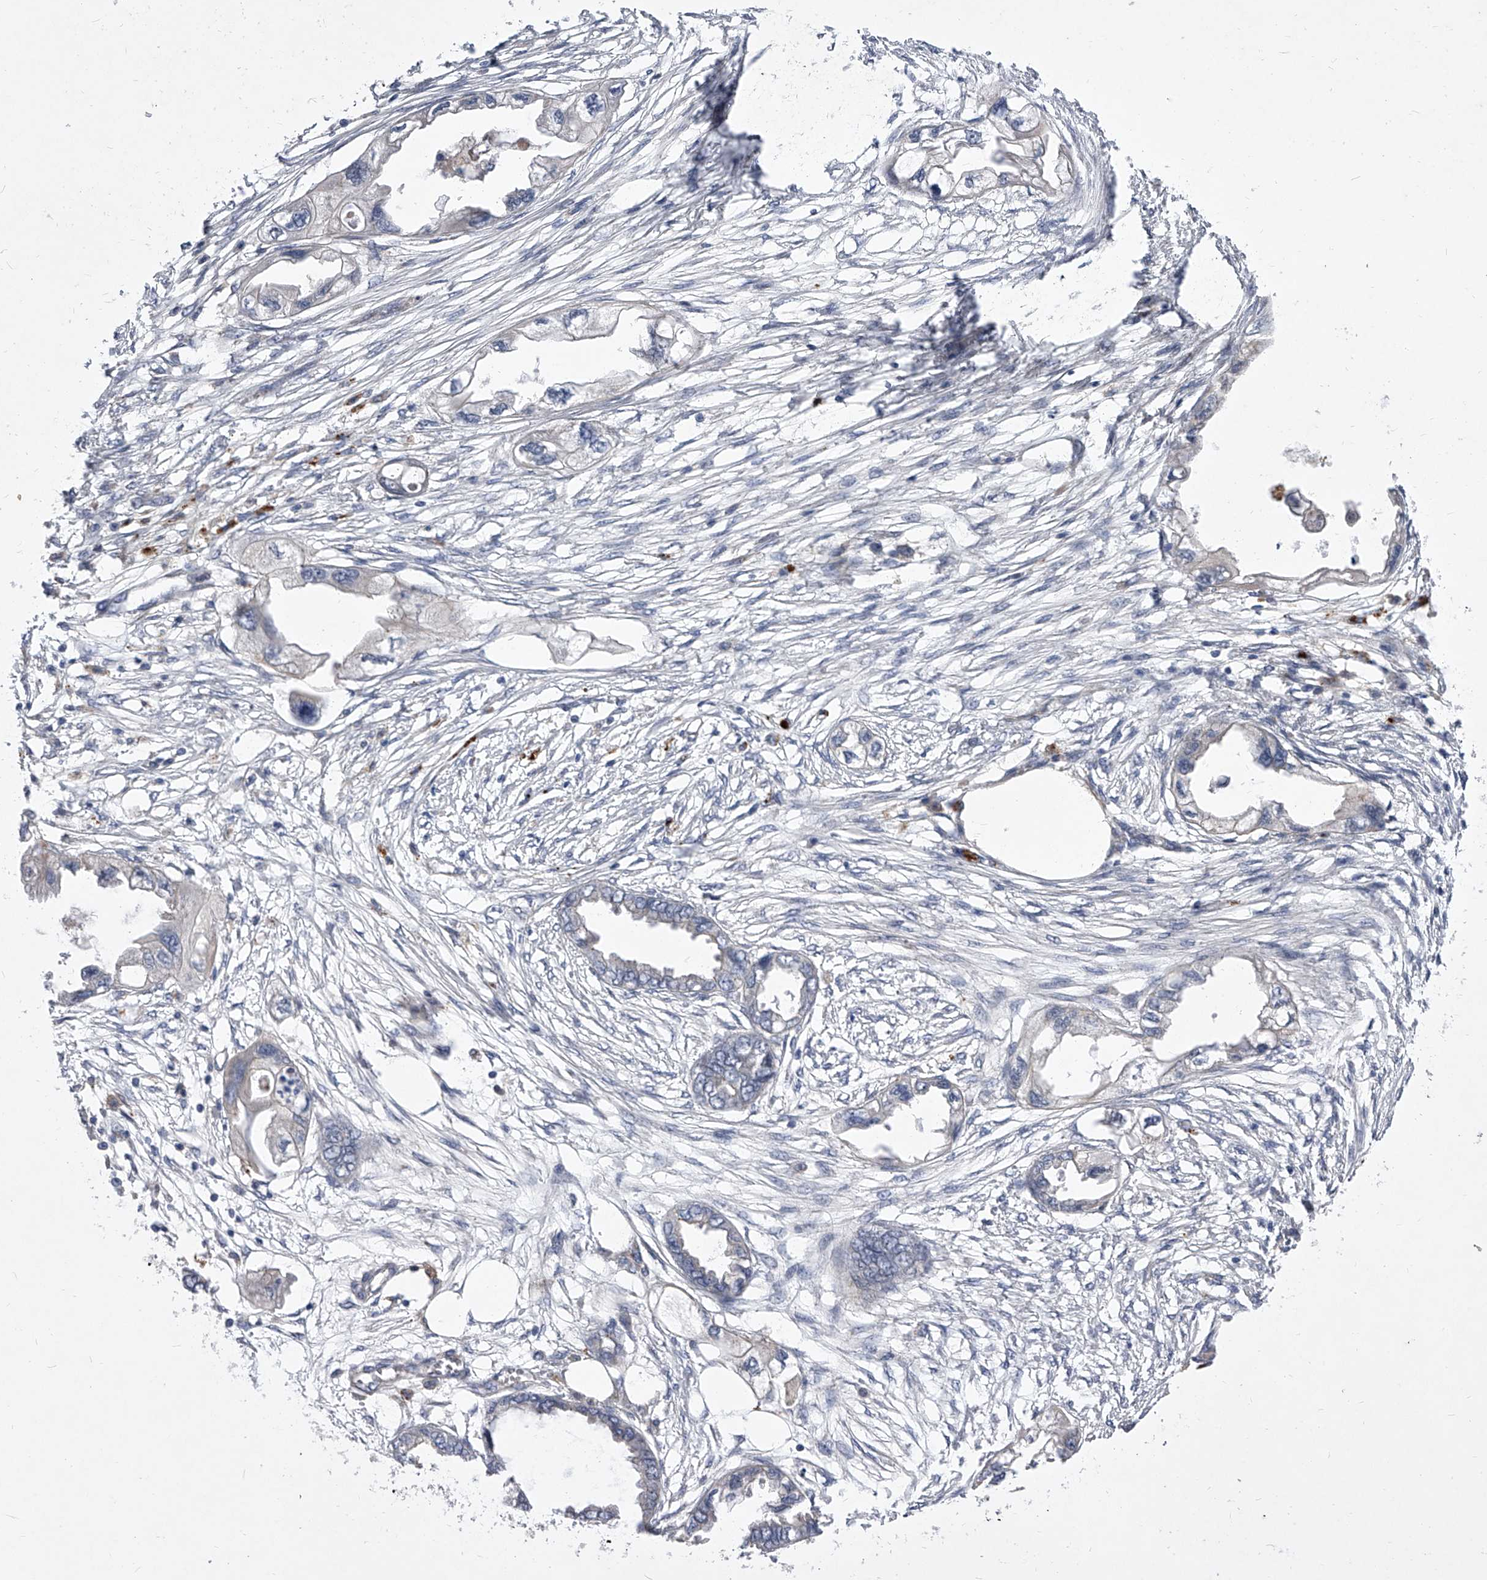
{"staining": {"intensity": "negative", "quantity": "none", "location": "none"}, "tissue": "endometrial cancer", "cell_type": "Tumor cells", "image_type": "cancer", "snomed": [{"axis": "morphology", "description": "Adenocarcinoma, NOS"}, {"axis": "morphology", "description": "Adenocarcinoma, metastatic, NOS"}, {"axis": "topography", "description": "Adipose tissue"}, {"axis": "topography", "description": "Endometrium"}], "caption": "Tumor cells are negative for brown protein staining in endometrial cancer (adenocarcinoma).", "gene": "MINDY4", "patient": {"sex": "female", "age": 67}}